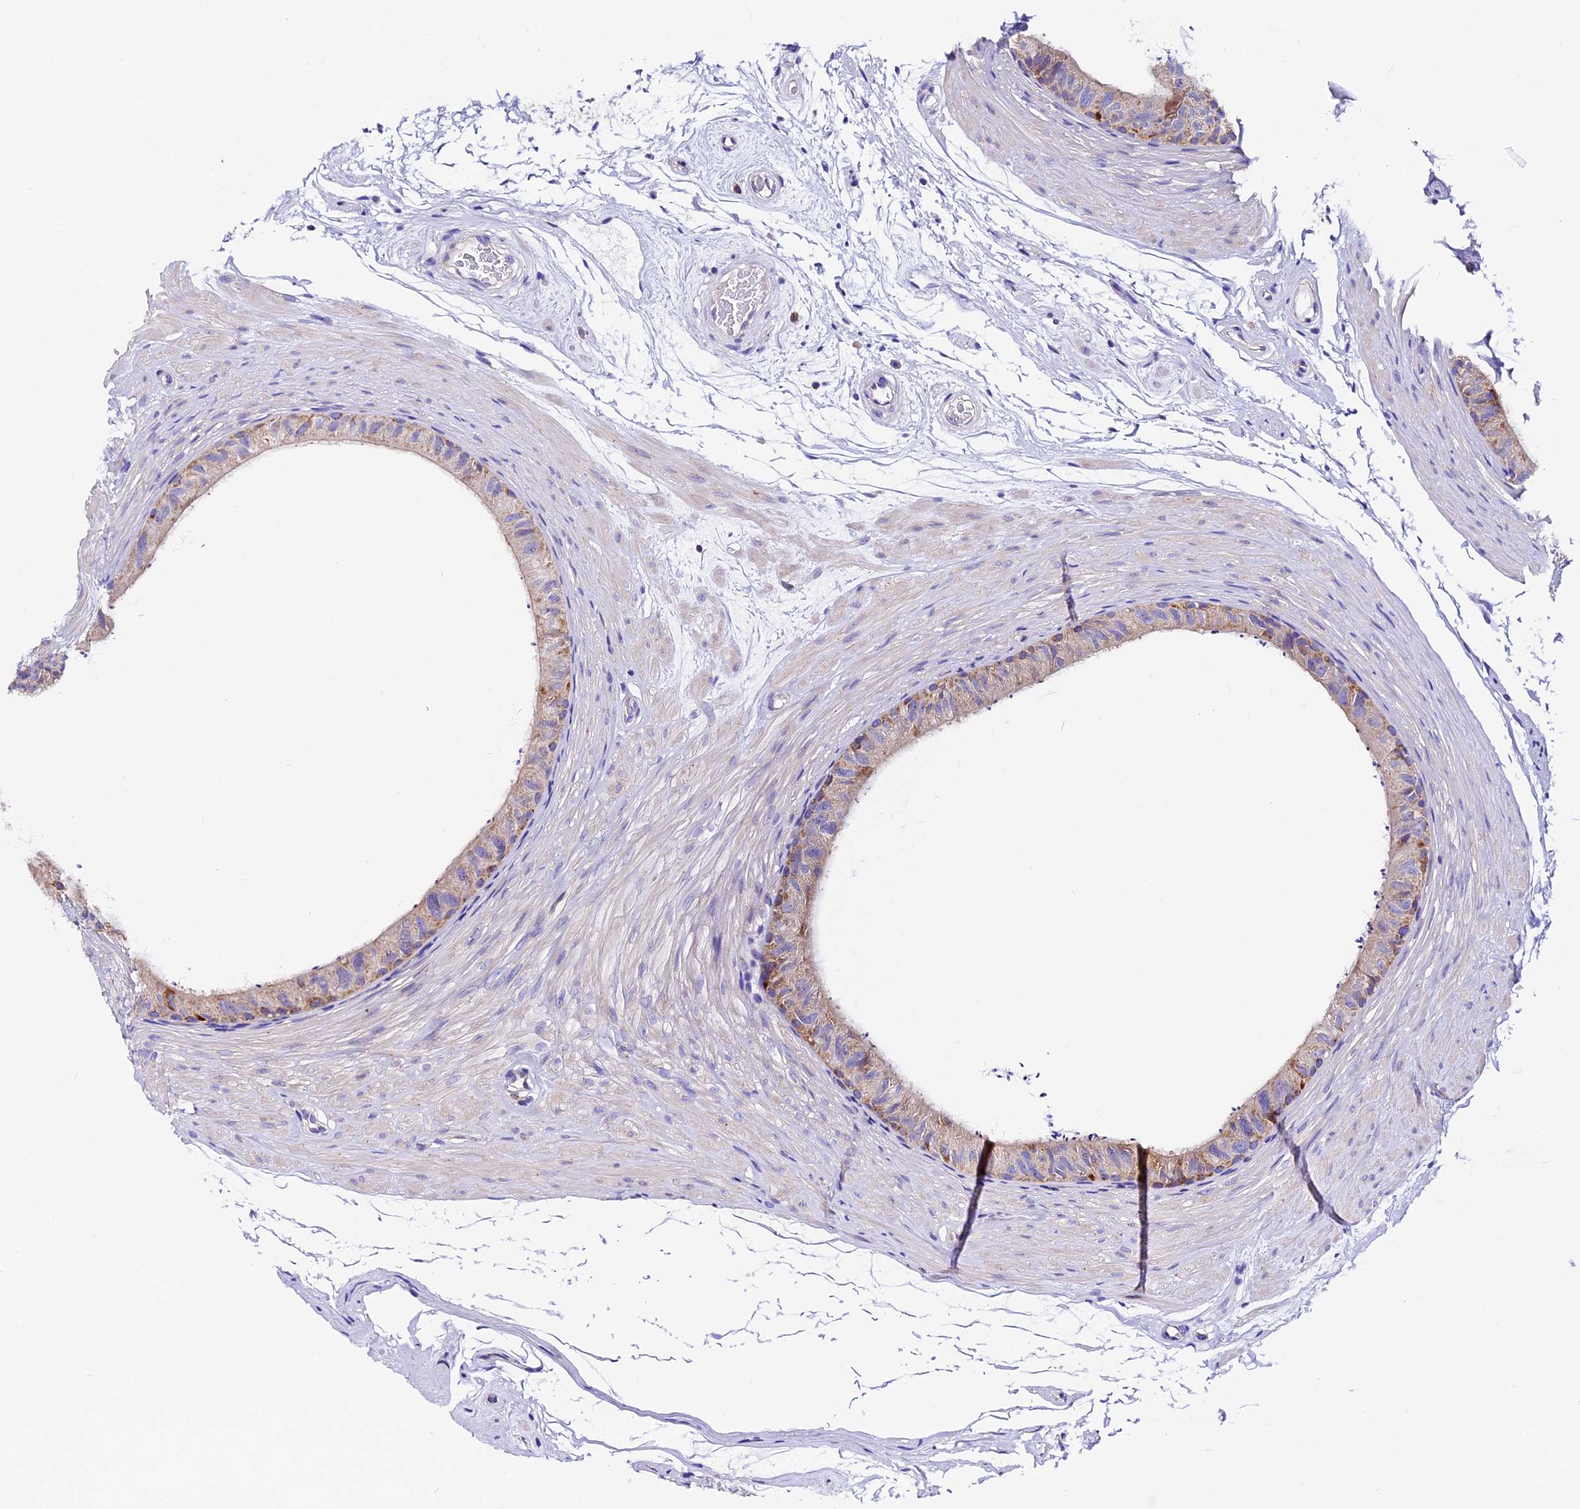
{"staining": {"intensity": "moderate", "quantity": "<25%", "location": "cytoplasmic/membranous"}, "tissue": "epididymis", "cell_type": "Glandular cells", "image_type": "normal", "snomed": [{"axis": "morphology", "description": "Normal tissue, NOS"}, {"axis": "topography", "description": "Epididymis"}], "caption": "Immunohistochemistry image of unremarkable epididymis: human epididymis stained using immunohistochemistry (IHC) reveals low levels of moderate protein expression localized specifically in the cytoplasmic/membranous of glandular cells, appearing as a cytoplasmic/membranous brown color.", "gene": "COMTD1", "patient": {"sex": "male", "age": 45}}